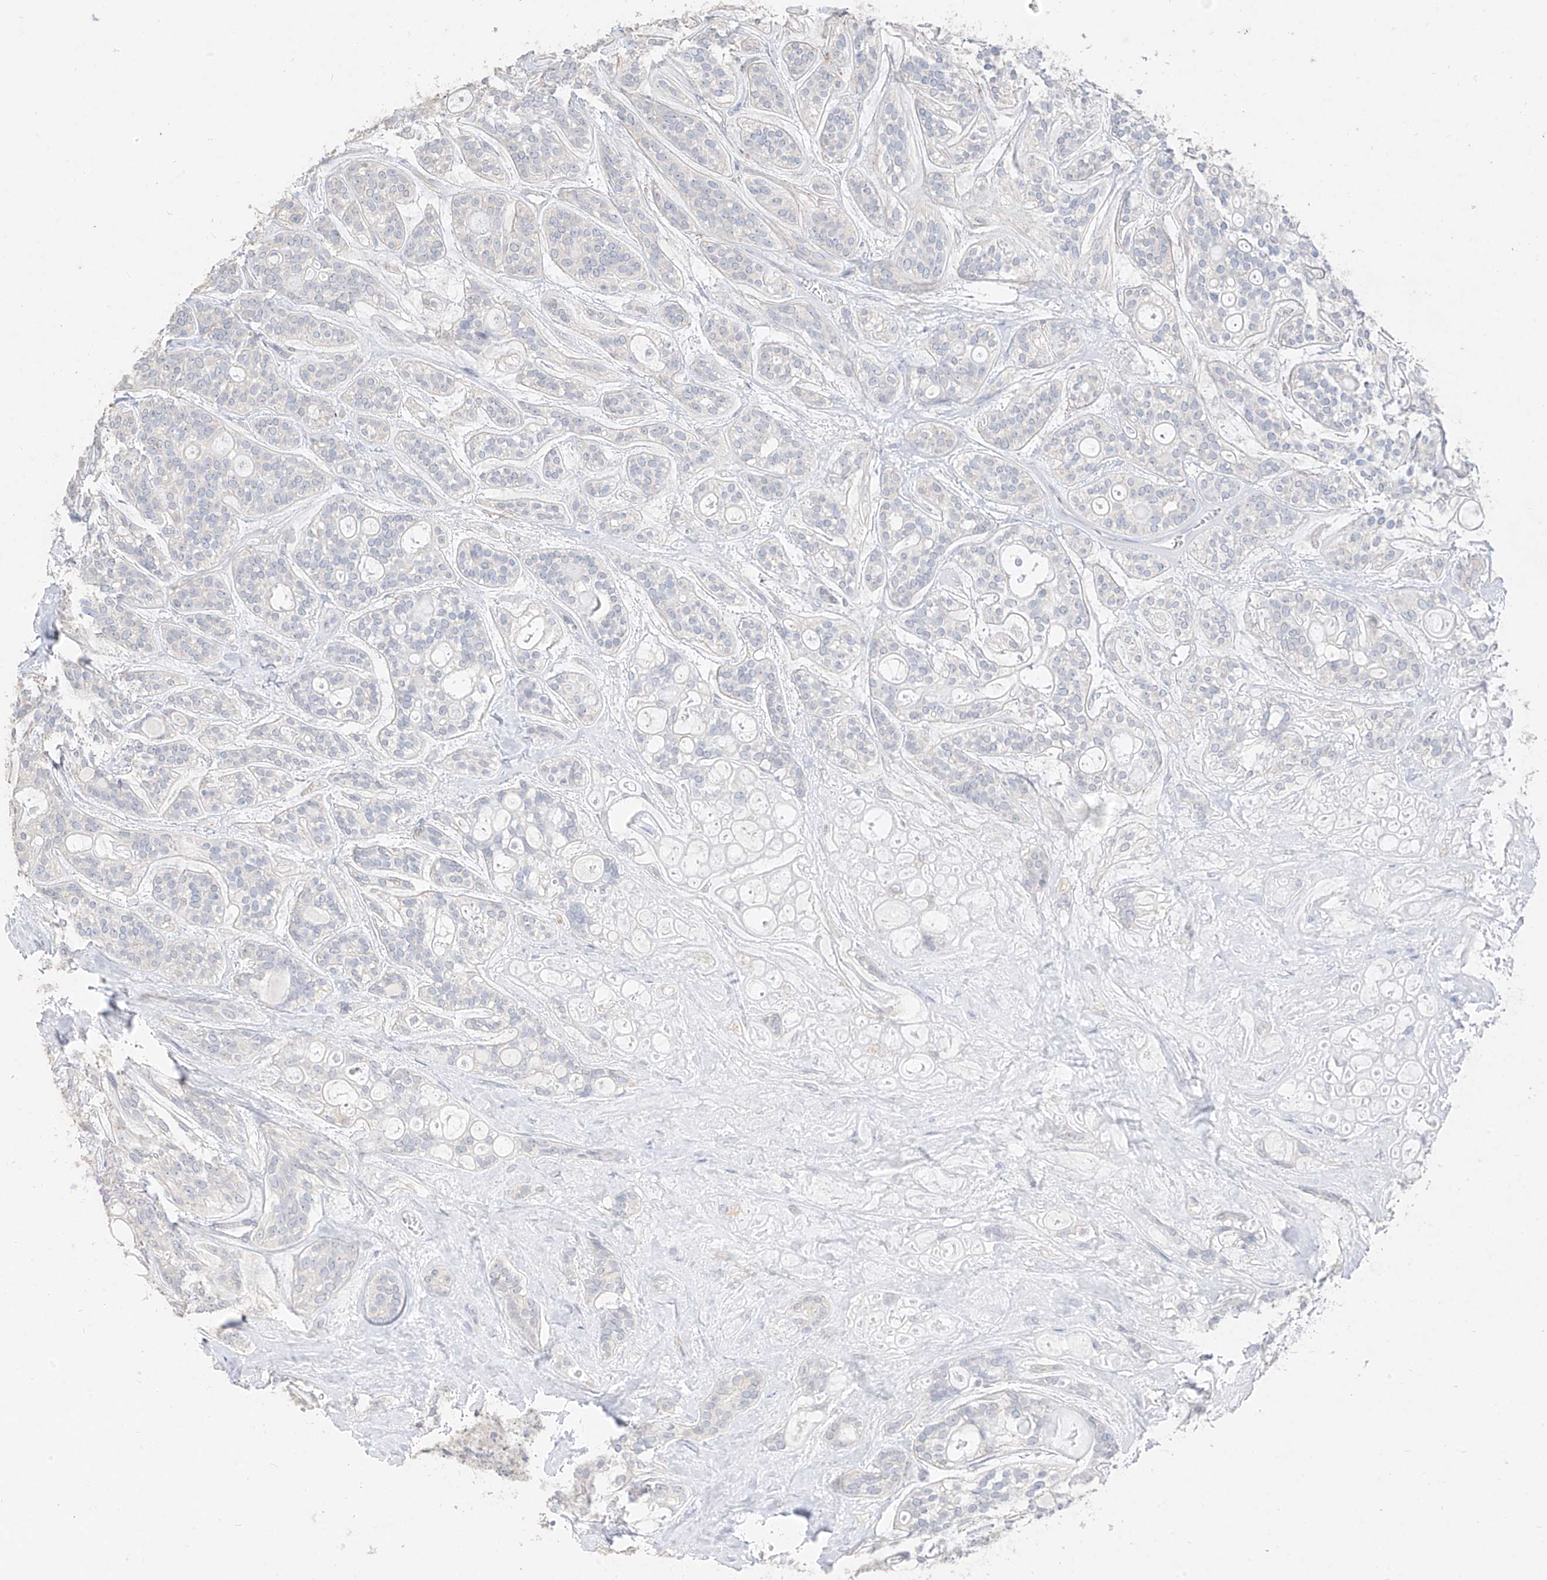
{"staining": {"intensity": "negative", "quantity": "none", "location": "none"}, "tissue": "head and neck cancer", "cell_type": "Tumor cells", "image_type": "cancer", "snomed": [{"axis": "morphology", "description": "Adenocarcinoma, NOS"}, {"axis": "topography", "description": "Head-Neck"}], "caption": "This is an immunohistochemistry micrograph of human head and neck adenocarcinoma. There is no staining in tumor cells.", "gene": "ZZEF1", "patient": {"sex": "male", "age": 66}}